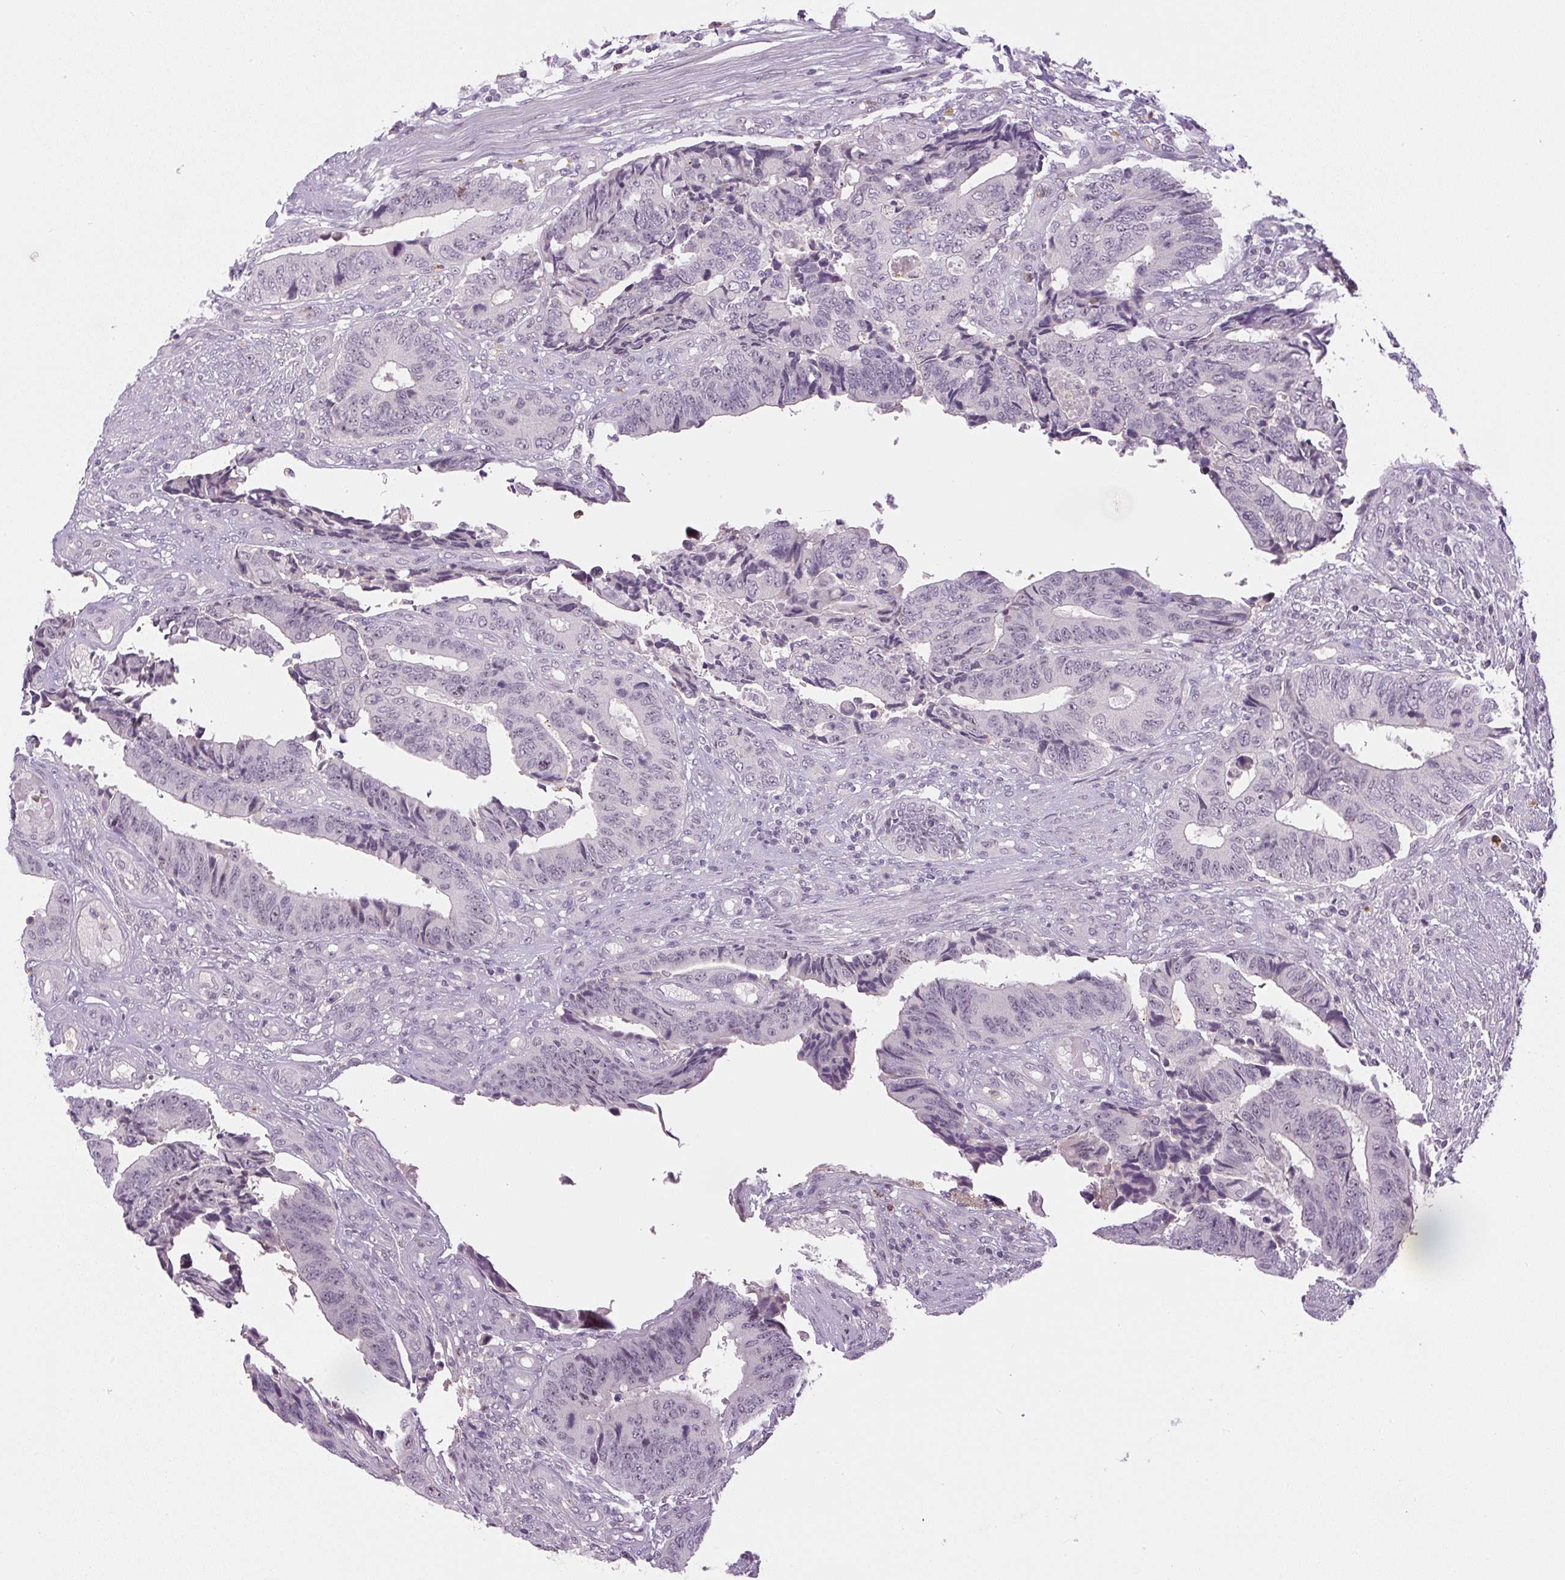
{"staining": {"intensity": "negative", "quantity": "none", "location": "none"}, "tissue": "colorectal cancer", "cell_type": "Tumor cells", "image_type": "cancer", "snomed": [{"axis": "morphology", "description": "Adenocarcinoma, NOS"}, {"axis": "topography", "description": "Colon"}], "caption": "Human colorectal adenocarcinoma stained for a protein using immunohistochemistry (IHC) reveals no staining in tumor cells.", "gene": "SGF29", "patient": {"sex": "male", "age": 87}}